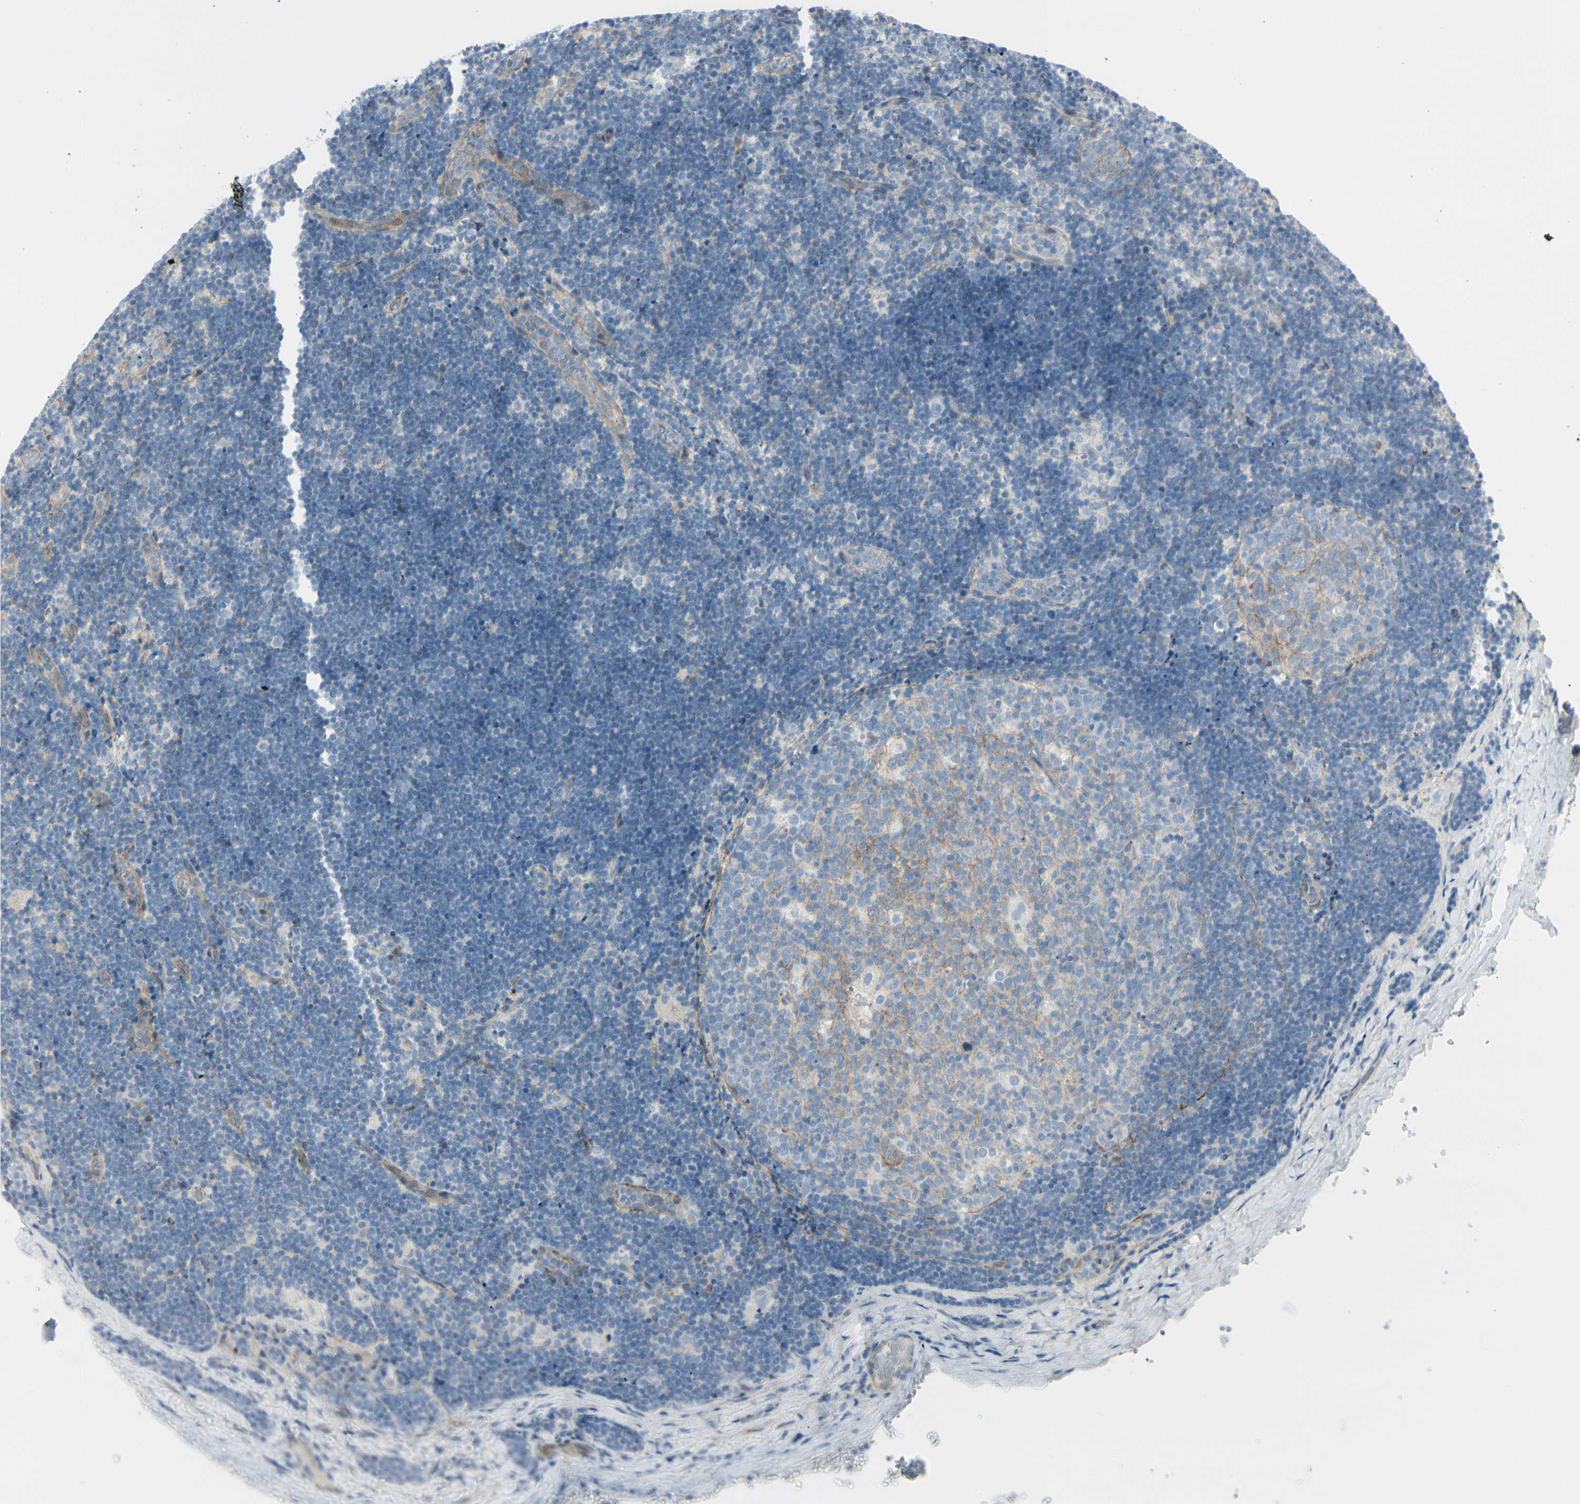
{"staining": {"intensity": "weak", "quantity": "<25%", "location": "cytoplasmic/membranous"}, "tissue": "lymph node", "cell_type": "Germinal center cells", "image_type": "normal", "snomed": [{"axis": "morphology", "description": "Normal tissue, NOS"}, {"axis": "topography", "description": "Lymph node"}], "caption": "Immunohistochemistry (IHC) micrograph of unremarkable human lymph node stained for a protein (brown), which demonstrates no staining in germinal center cells.", "gene": "CACNA2D1", "patient": {"sex": "female", "age": 14}}